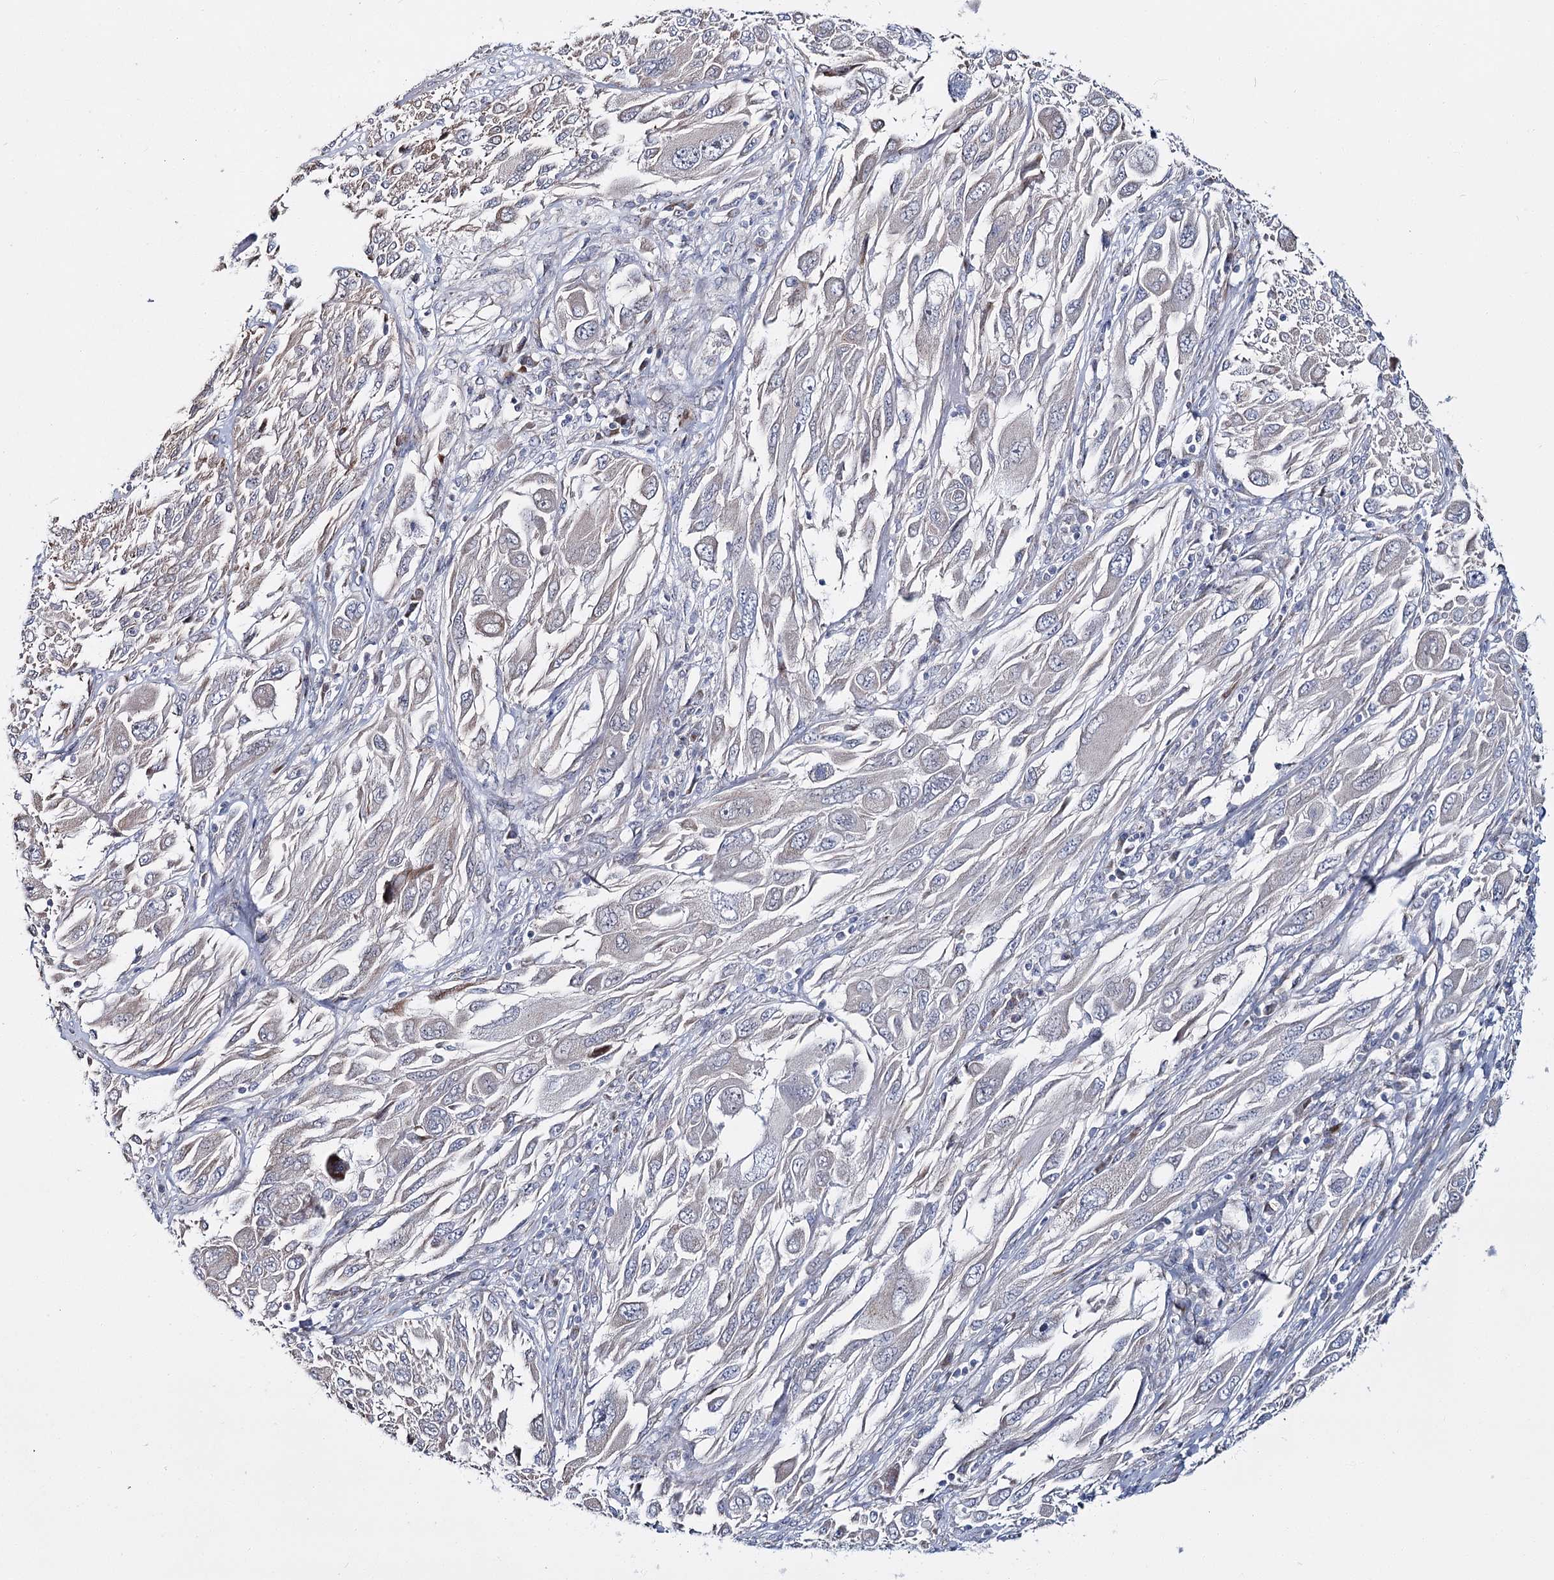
{"staining": {"intensity": "negative", "quantity": "none", "location": "none"}, "tissue": "melanoma", "cell_type": "Tumor cells", "image_type": "cancer", "snomed": [{"axis": "morphology", "description": "Malignant melanoma, NOS"}, {"axis": "topography", "description": "Skin"}], "caption": "Tumor cells are negative for protein expression in human melanoma. (Brightfield microscopy of DAB IHC at high magnification).", "gene": "CPLANE1", "patient": {"sex": "female", "age": 91}}